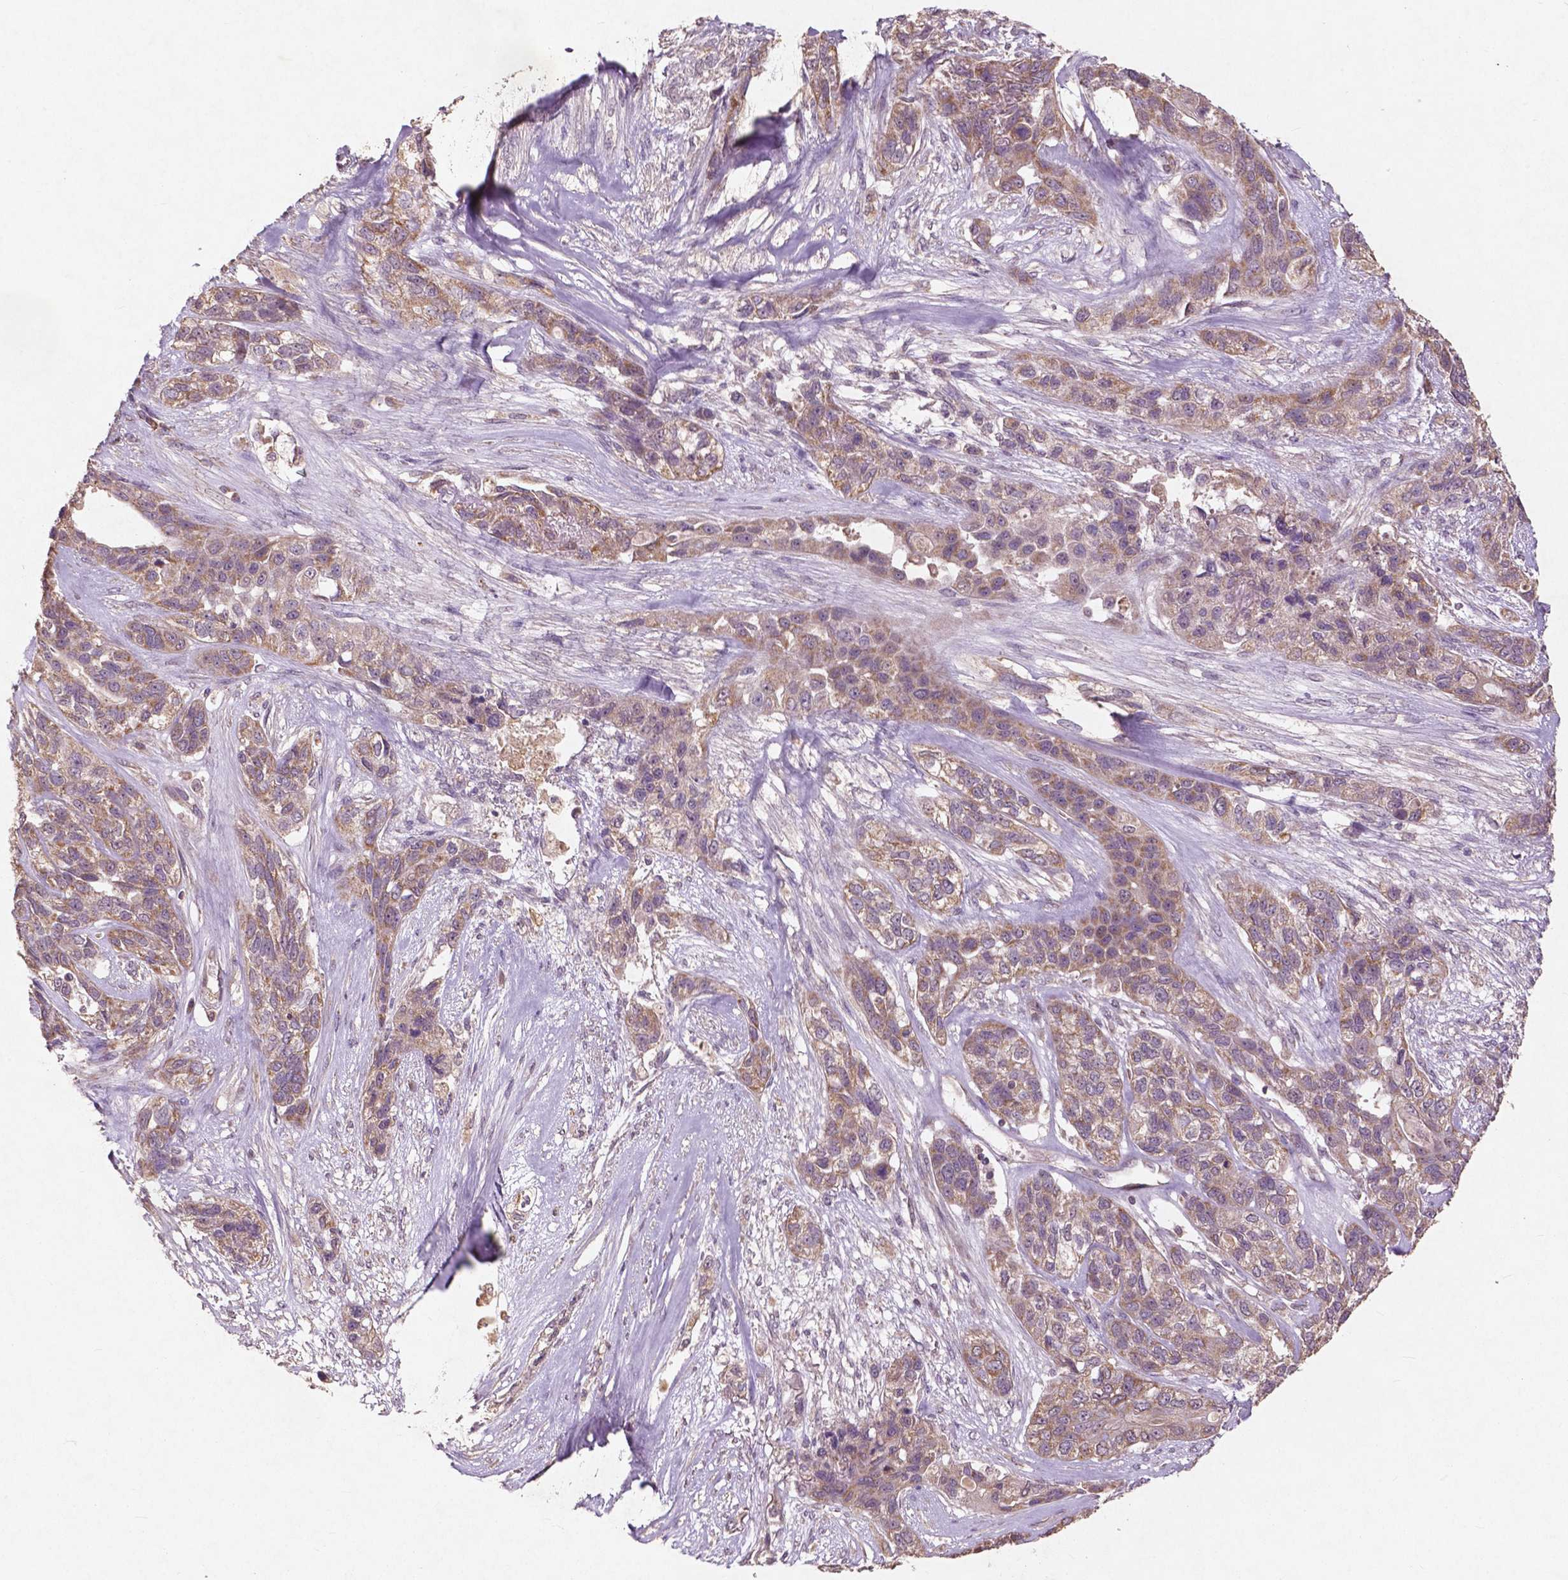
{"staining": {"intensity": "moderate", "quantity": ">75%", "location": "cytoplasmic/membranous"}, "tissue": "lung cancer", "cell_type": "Tumor cells", "image_type": "cancer", "snomed": [{"axis": "morphology", "description": "Squamous cell carcinoma, NOS"}, {"axis": "topography", "description": "Lung"}], "caption": "Human lung cancer (squamous cell carcinoma) stained for a protein (brown) shows moderate cytoplasmic/membranous positive positivity in about >75% of tumor cells.", "gene": "ST6GALNAC5", "patient": {"sex": "female", "age": 70}}